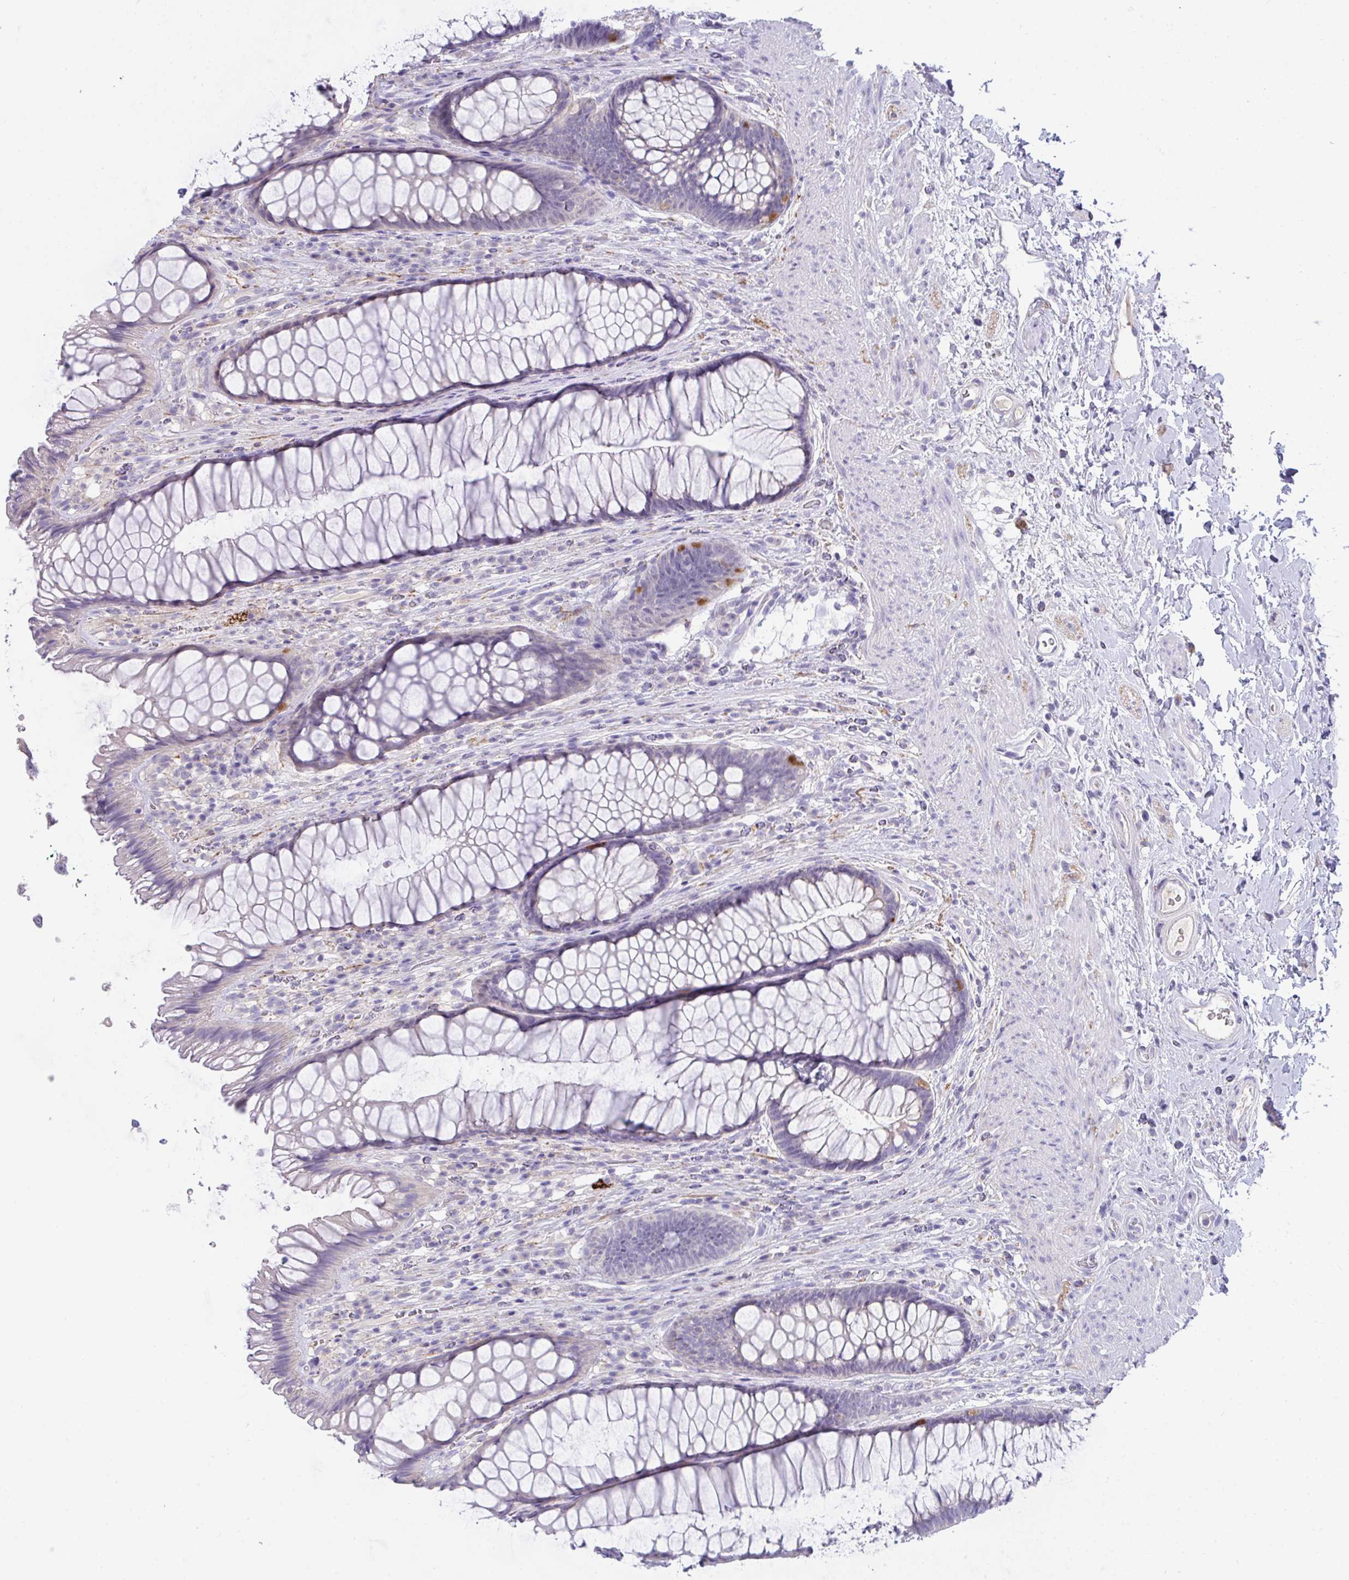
{"staining": {"intensity": "moderate", "quantity": "<25%", "location": "cytoplasmic/membranous"}, "tissue": "rectum", "cell_type": "Glandular cells", "image_type": "normal", "snomed": [{"axis": "morphology", "description": "Normal tissue, NOS"}, {"axis": "topography", "description": "Rectum"}], "caption": "IHC staining of benign rectum, which displays low levels of moderate cytoplasmic/membranous staining in about <25% of glandular cells indicating moderate cytoplasmic/membranous protein expression. The staining was performed using DAB (brown) for protein detection and nuclei were counterstained in hematoxylin (blue).", "gene": "SEMA6B", "patient": {"sex": "male", "age": 53}}